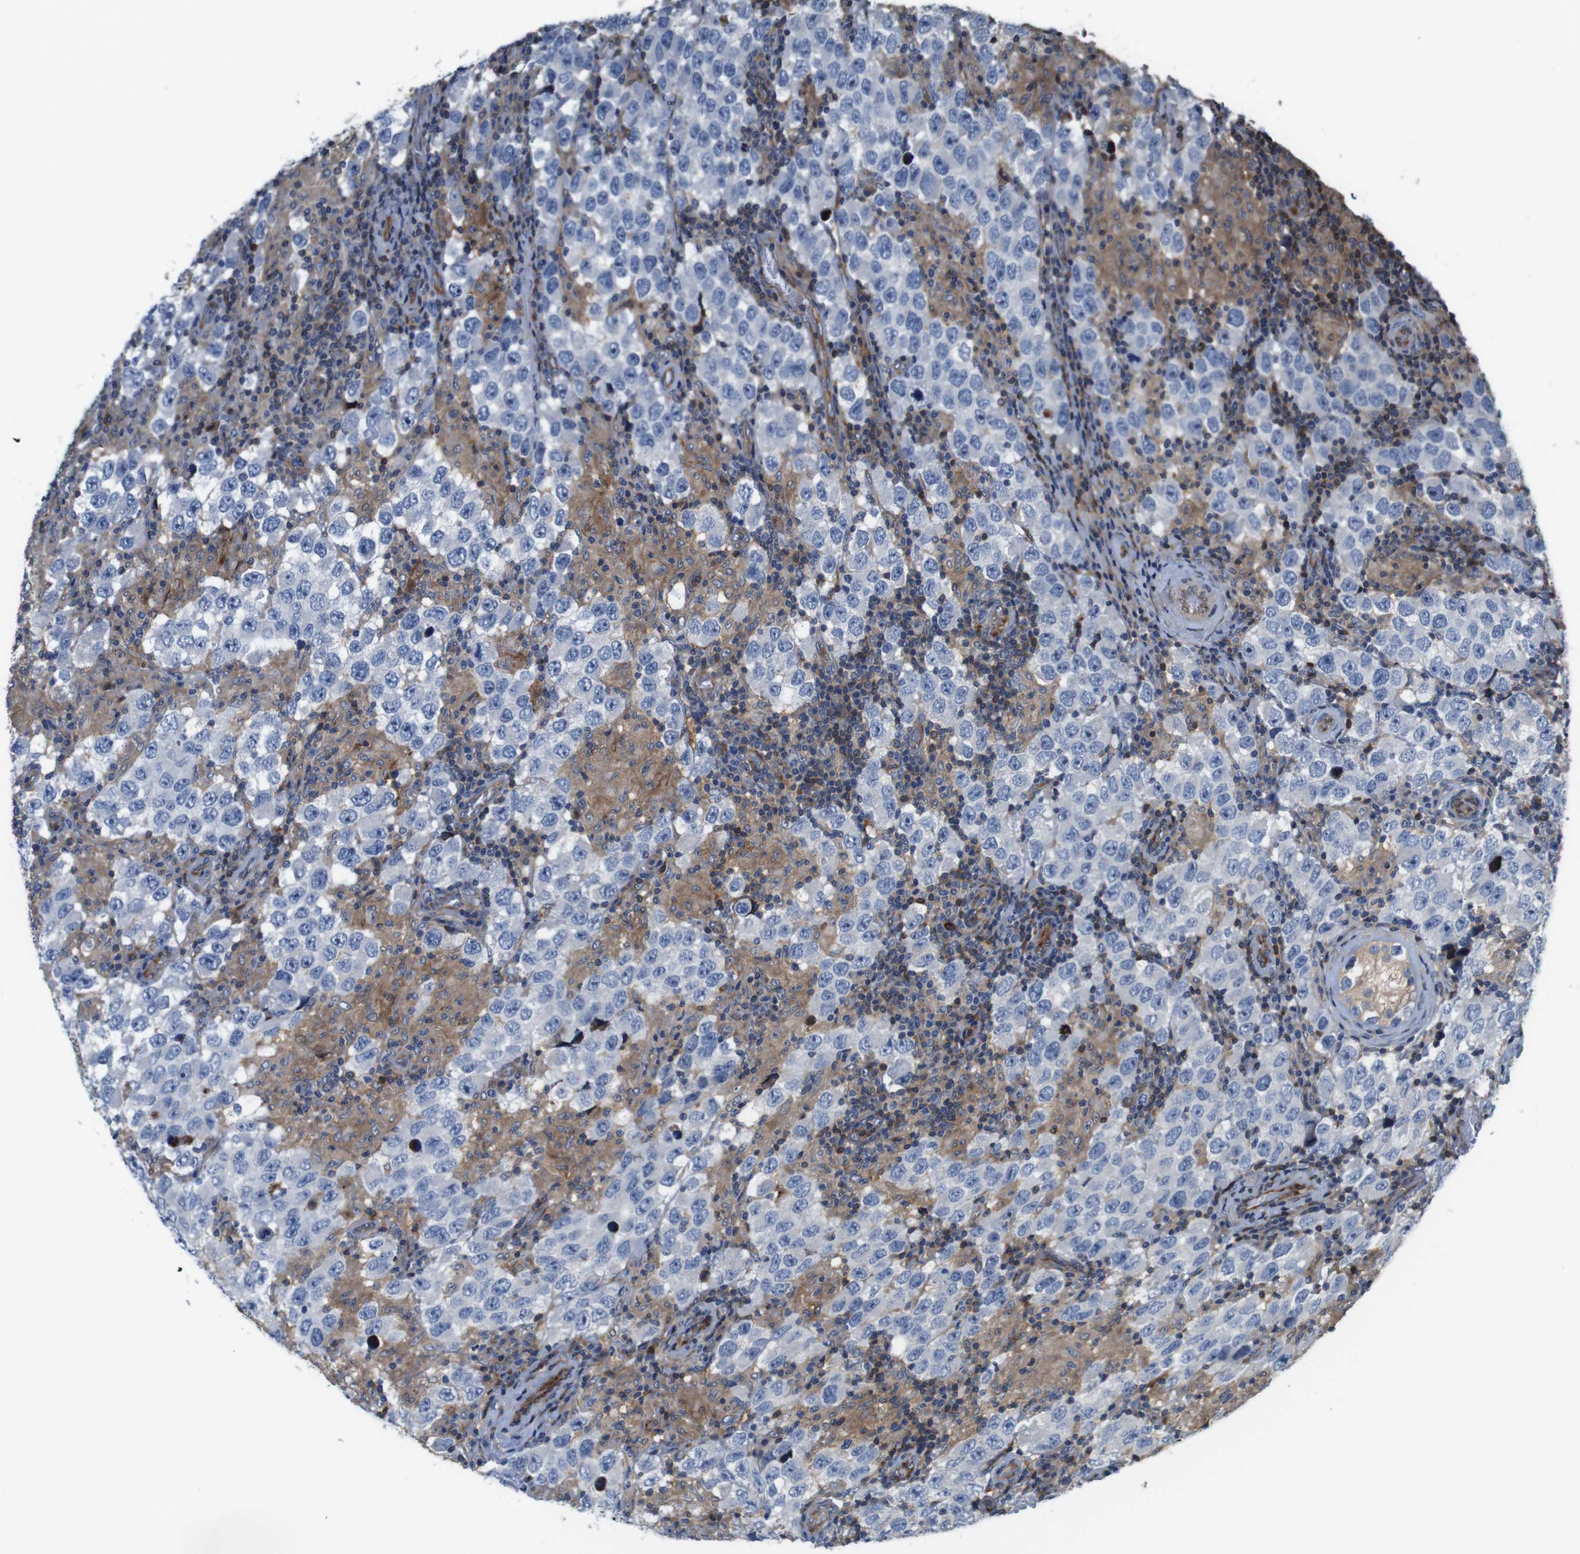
{"staining": {"intensity": "negative", "quantity": "none", "location": "none"}, "tissue": "testis cancer", "cell_type": "Tumor cells", "image_type": "cancer", "snomed": [{"axis": "morphology", "description": "Carcinoma, Embryonal, NOS"}, {"axis": "topography", "description": "Testis"}], "caption": "Photomicrograph shows no significant protein expression in tumor cells of testis cancer (embryonal carcinoma).", "gene": "PCOLCE2", "patient": {"sex": "male", "age": 21}}